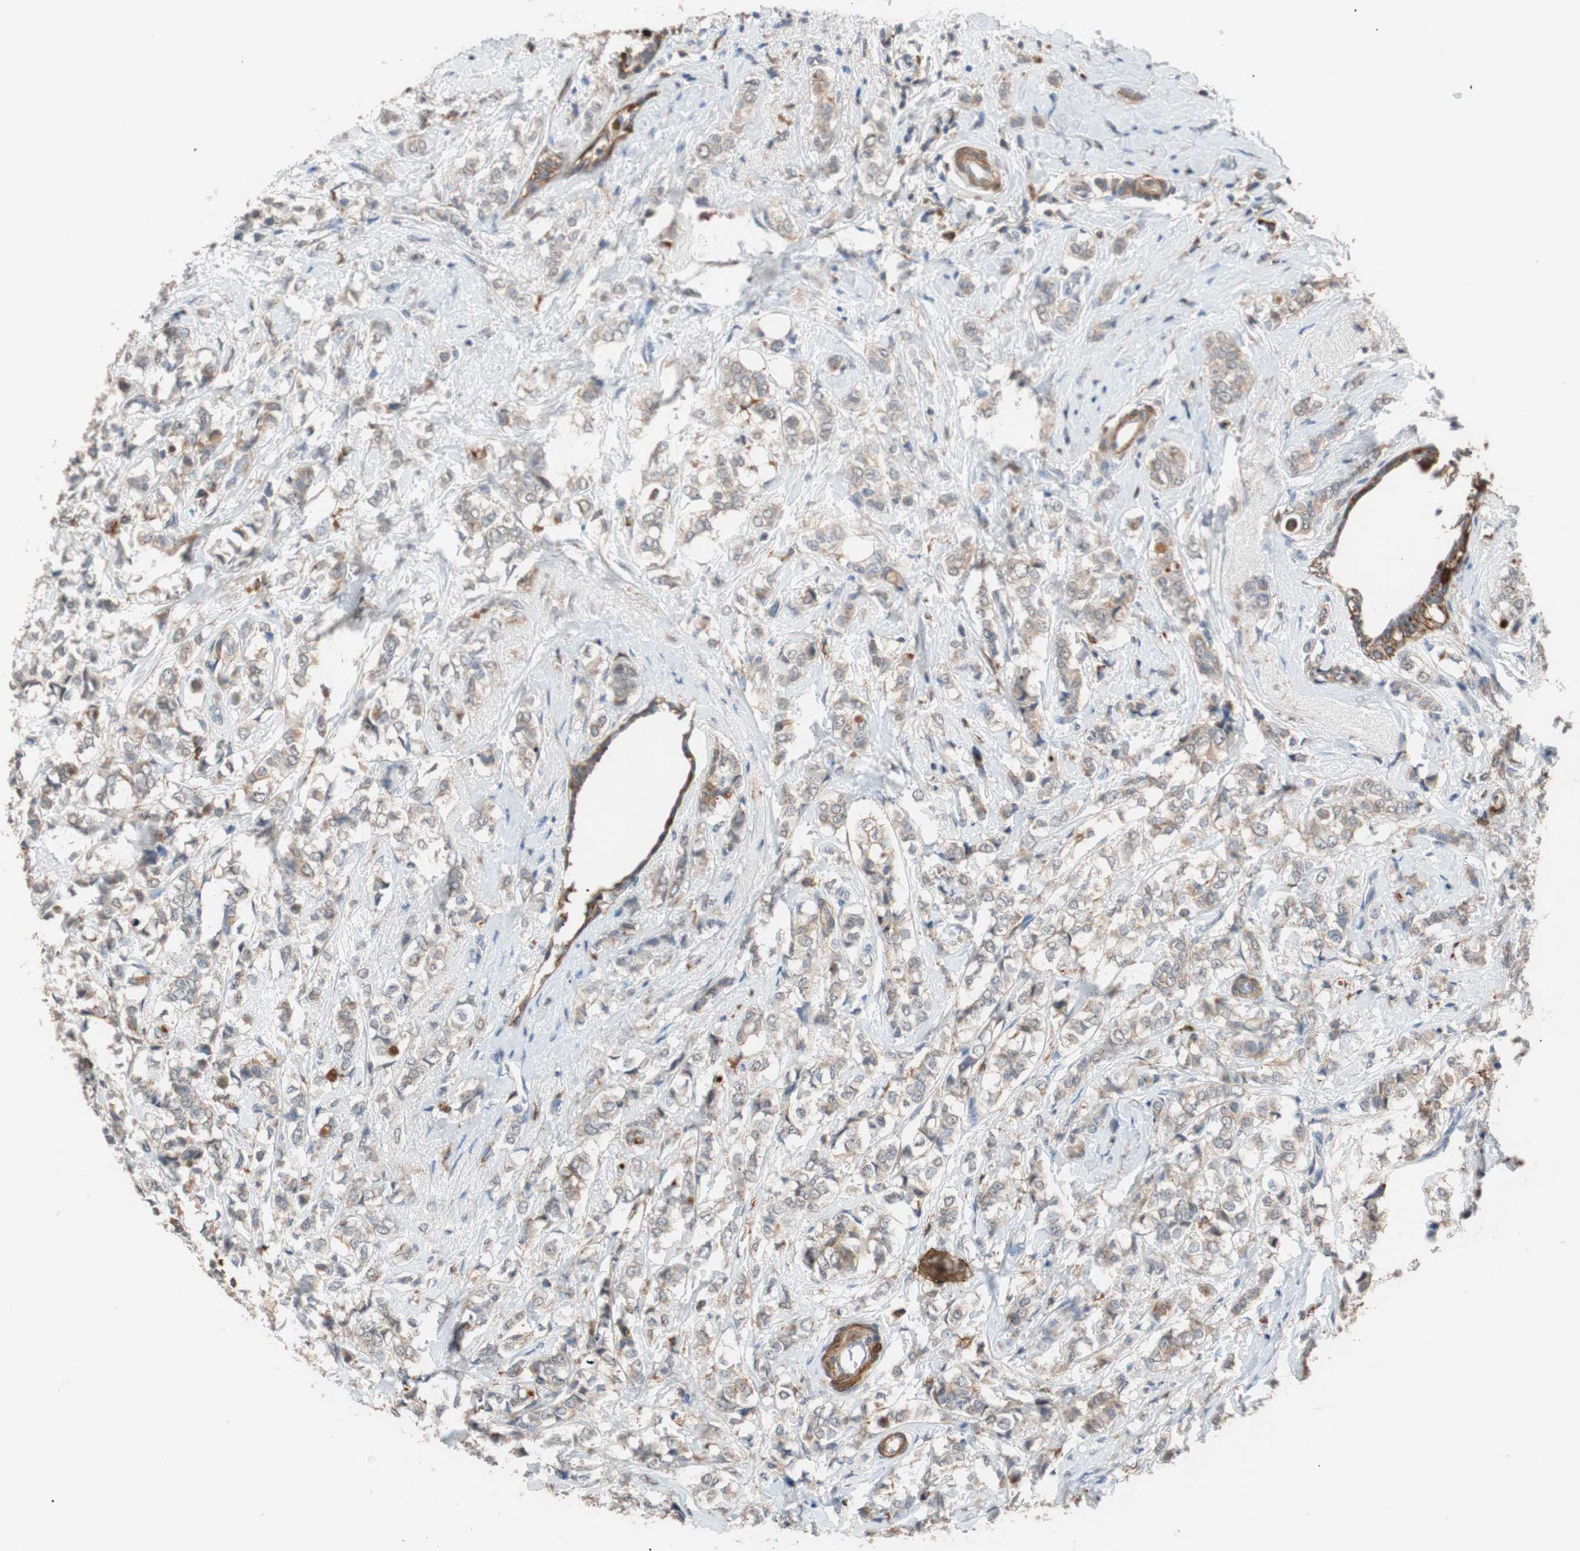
{"staining": {"intensity": "weak", "quantity": "25%-75%", "location": "cytoplasmic/membranous"}, "tissue": "breast cancer", "cell_type": "Tumor cells", "image_type": "cancer", "snomed": [{"axis": "morphology", "description": "Lobular carcinoma"}, {"axis": "topography", "description": "Breast"}], "caption": "A photomicrograph of human breast cancer stained for a protein reveals weak cytoplasmic/membranous brown staining in tumor cells.", "gene": "LITAF", "patient": {"sex": "female", "age": 60}}